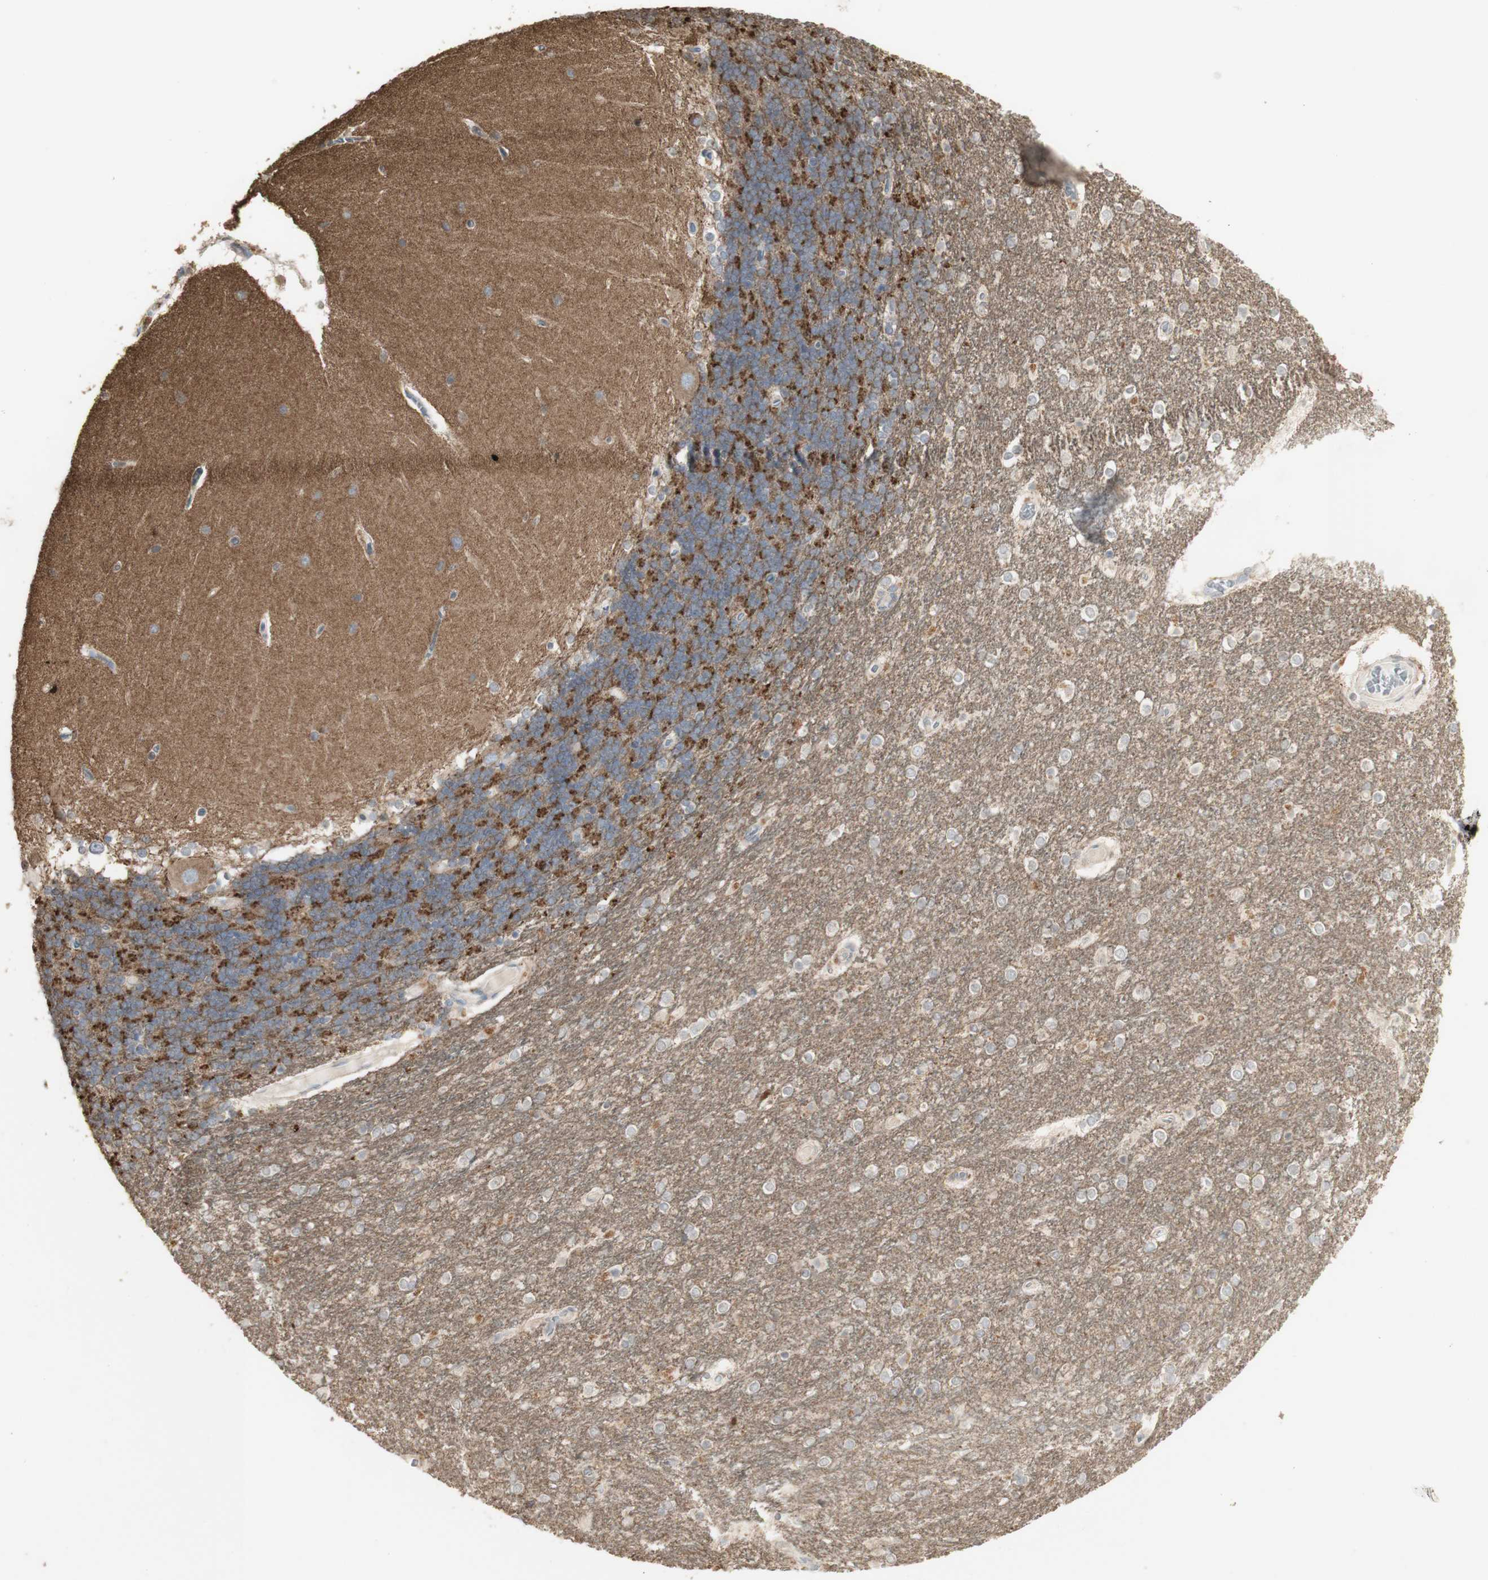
{"staining": {"intensity": "weak", "quantity": "25%-75%", "location": "cytoplasmic/membranous"}, "tissue": "cerebellum", "cell_type": "Cells in granular layer", "image_type": "normal", "snomed": [{"axis": "morphology", "description": "Normal tissue, NOS"}, {"axis": "topography", "description": "Cerebellum"}], "caption": "A brown stain shows weak cytoplasmic/membranous expression of a protein in cells in granular layer of normal human cerebellum. The staining was performed using DAB to visualize the protein expression in brown, while the nuclei were stained in blue with hematoxylin (Magnification: 20x).", "gene": "ATP6V1E1", "patient": {"sex": "female", "age": 54}}